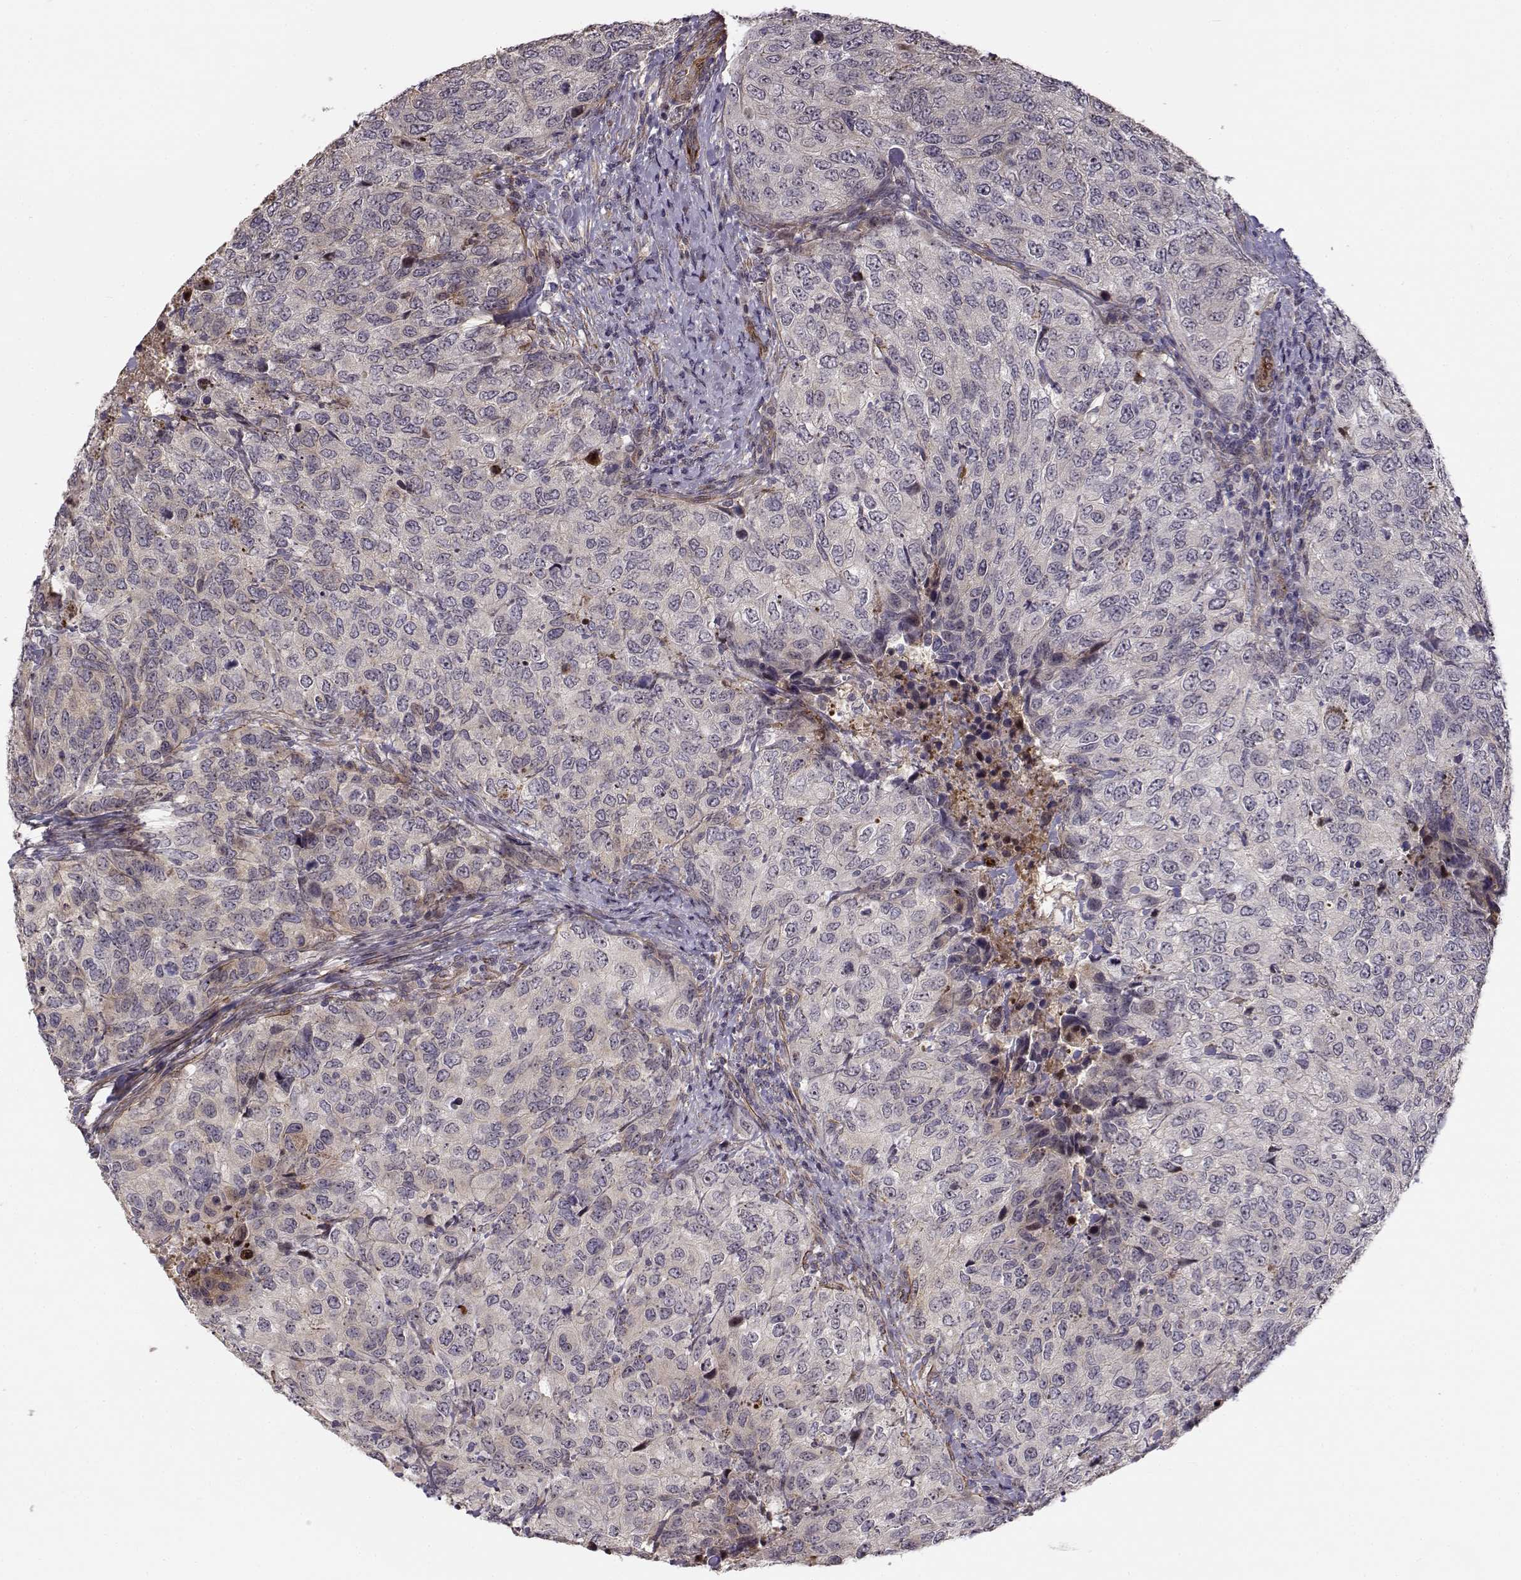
{"staining": {"intensity": "negative", "quantity": "none", "location": "none"}, "tissue": "urothelial cancer", "cell_type": "Tumor cells", "image_type": "cancer", "snomed": [{"axis": "morphology", "description": "Urothelial carcinoma, High grade"}, {"axis": "topography", "description": "Urinary bladder"}], "caption": "Immunohistochemical staining of urothelial cancer reveals no significant positivity in tumor cells. Brightfield microscopy of immunohistochemistry (IHC) stained with DAB (brown) and hematoxylin (blue), captured at high magnification.", "gene": "RGS9BP", "patient": {"sex": "female", "age": 78}}